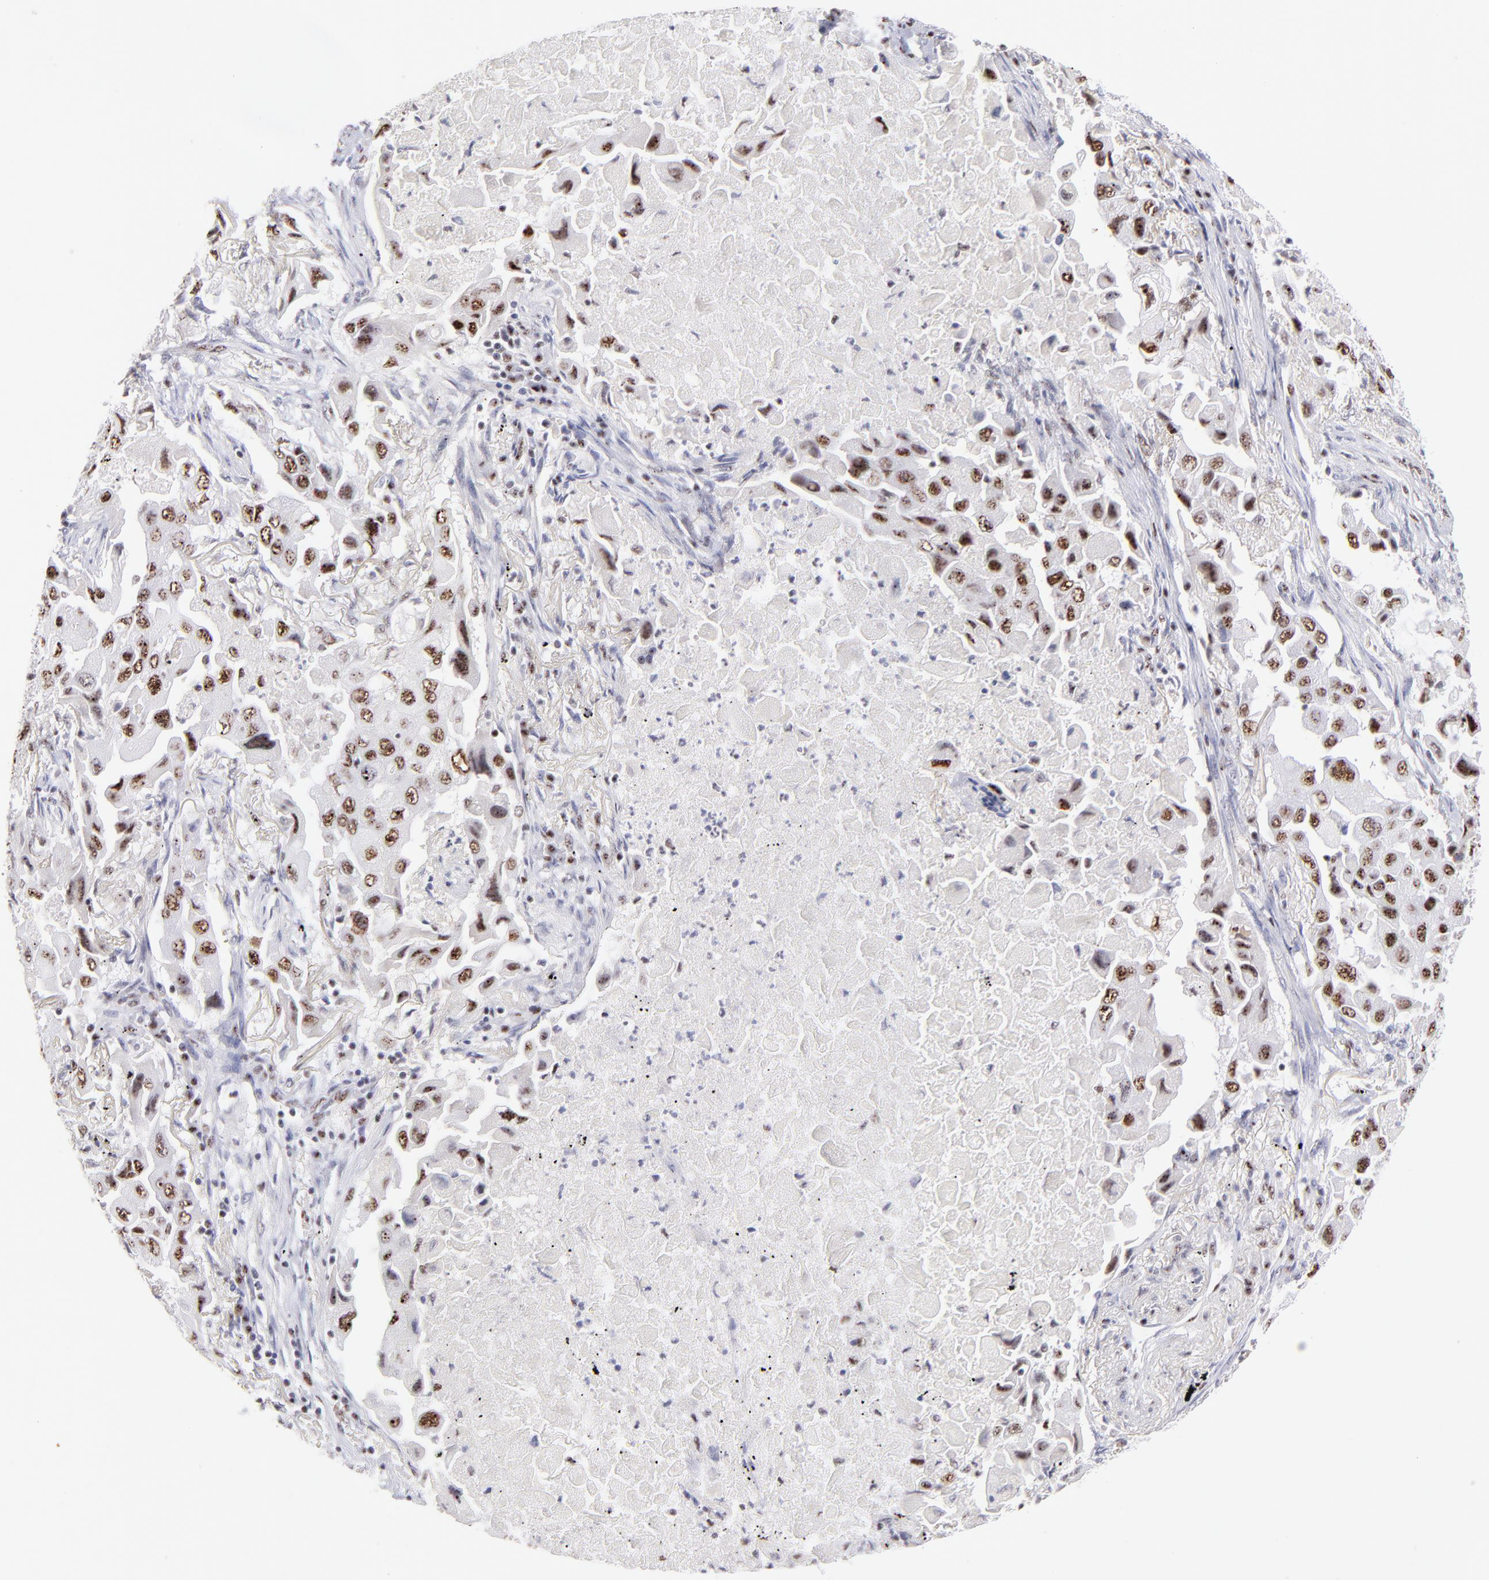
{"staining": {"intensity": "strong", "quantity": "25%-75%", "location": "nuclear"}, "tissue": "lung cancer", "cell_type": "Tumor cells", "image_type": "cancer", "snomed": [{"axis": "morphology", "description": "Adenocarcinoma, NOS"}, {"axis": "topography", "description": "Lung"}], "caption": "Adenocarcinoma (lung) was stained to show a protein in brown. There is high levels of strong nuclear expression in approximately 25%-75% of tumor cells. (DAB (3,3'-diaminobenzidine) IHC with brightfield microscopy, high magnification).", "gene": "CDC25C", "patient": {"sex": "female", "age": 65}}